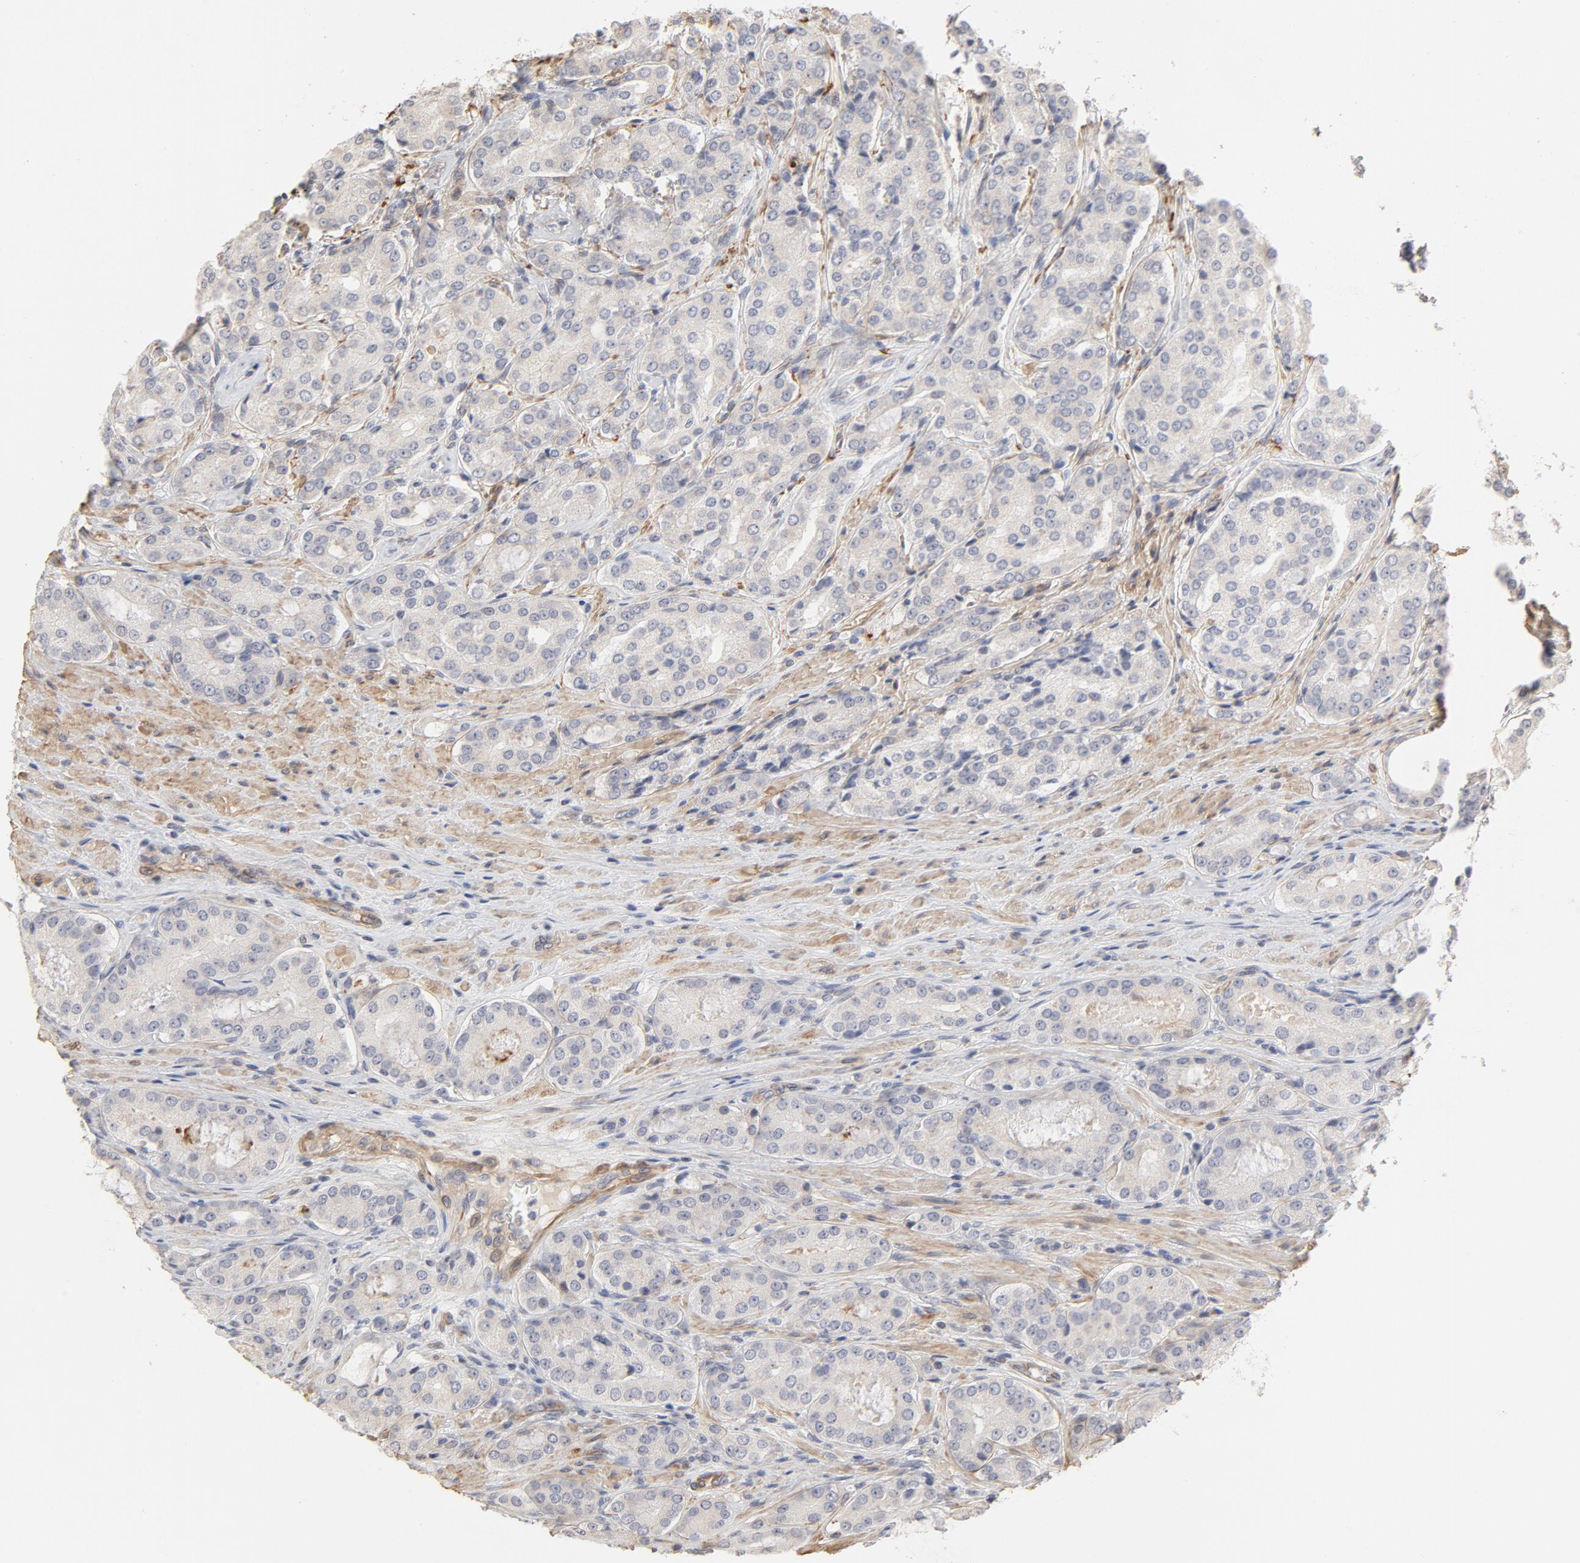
{"staining": {"intensity": "negative", "quantity": "none", "location": "none"}, "tissue": "prostate cancer", "cell_type": "Tumor cells", "image_type": "cancer", "snomed": [{"axis": "morphology", "description": "Adenocarcinoma, High grade"}, {"axis": "topography", "description": "Prostate"}], "caption": "This is an immunohistochemistry image of human prostate cancer. There is no expression in tumor cells.", "gene": "MAGED4", "patient": {"sex": "male", "age": 72}}